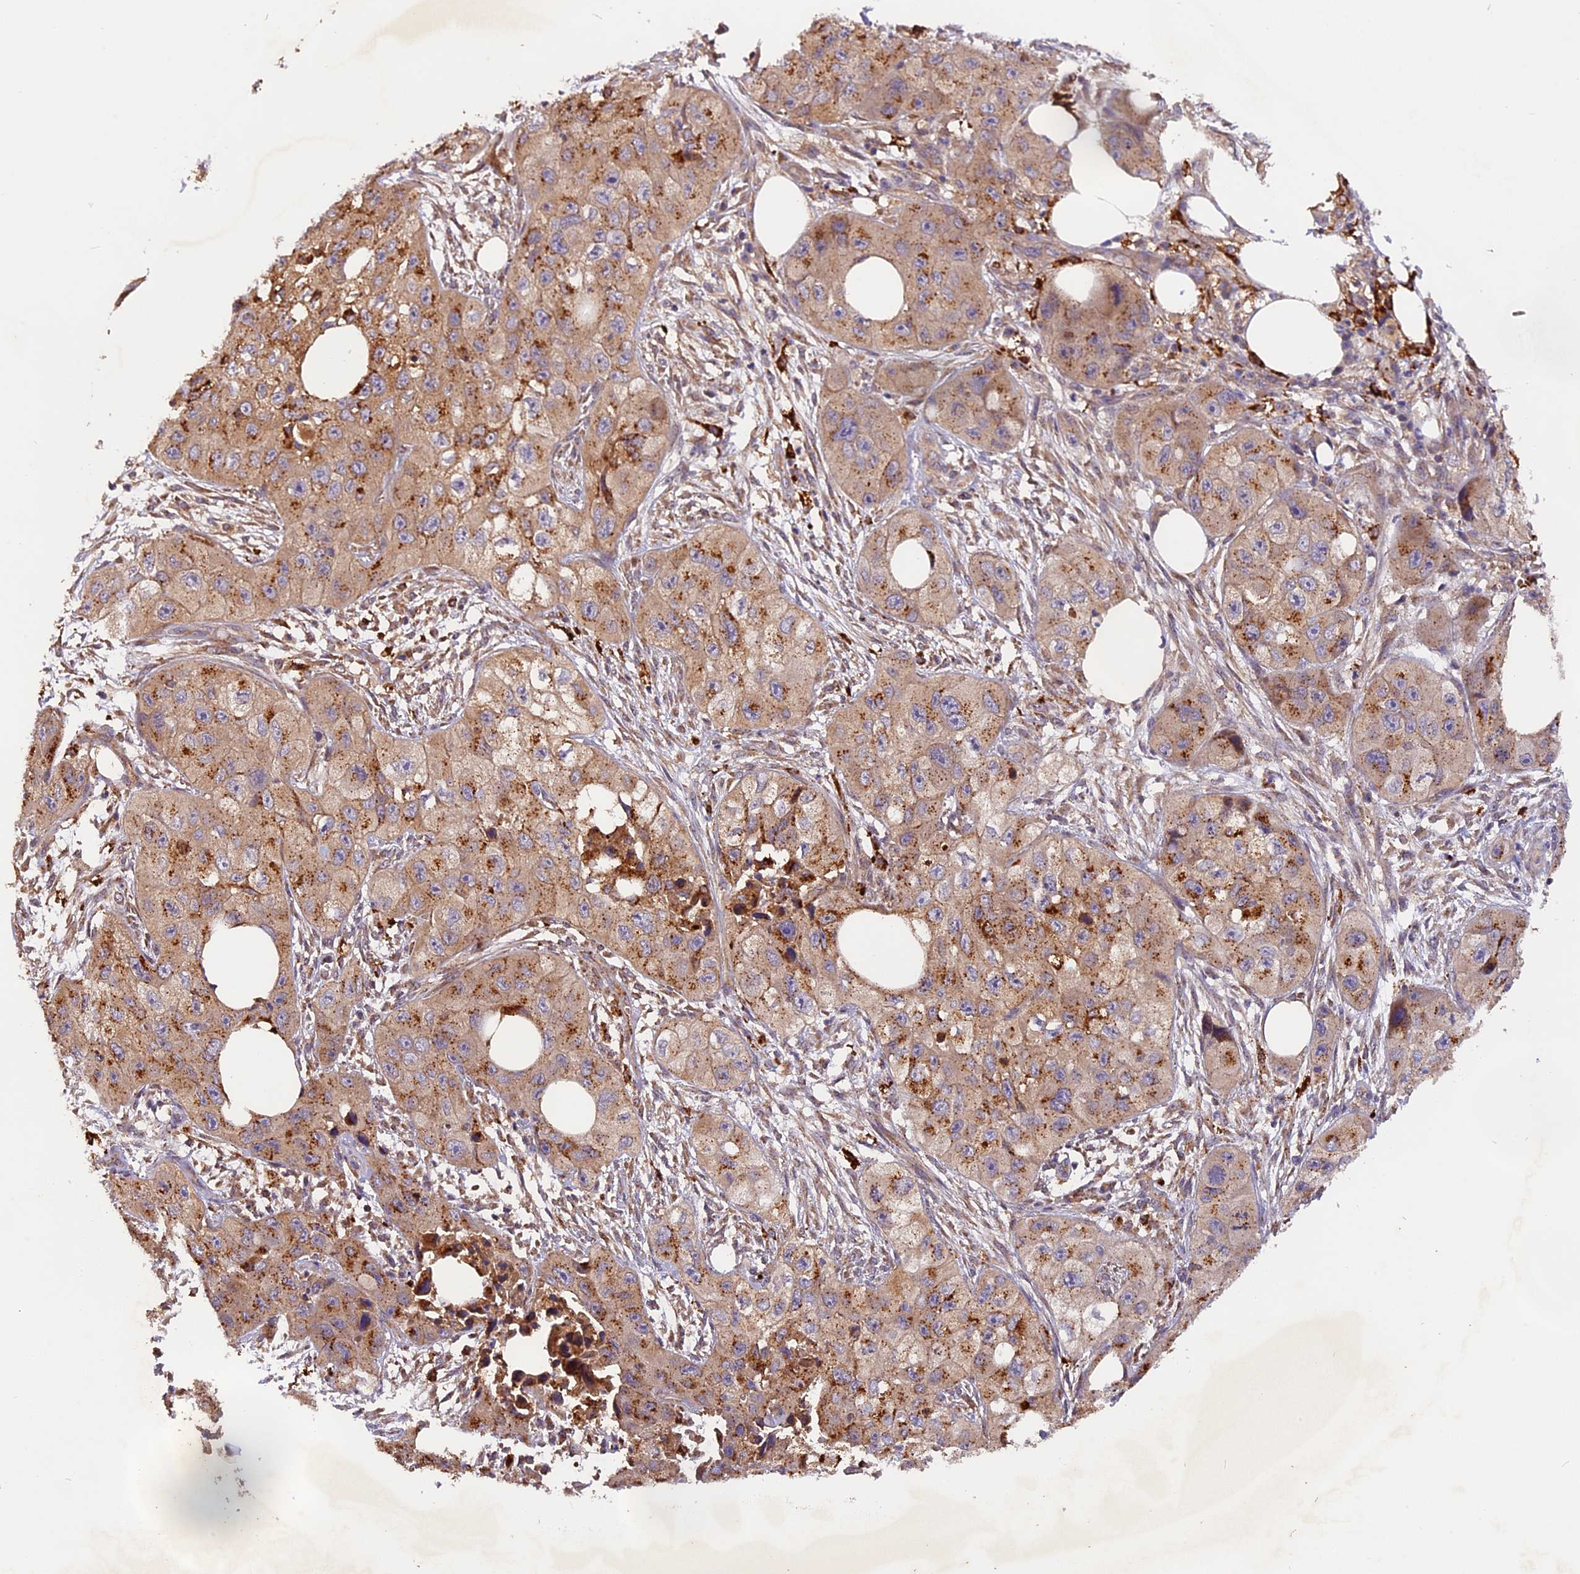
{"staining": {"intensity": "moderate", "quantity": ">75%", "location": "cytoplasmic/membranous"}, "tissue": "skin cancer", "cell_type": "Tumor cells", "image_type": "cancer", "snomed": [{"axis": "morphology", "description": "Squamous cell carcinoma, NOS"}, {"axis": "topography", "description": "Skin"}, {"axis": "topography", "description": "Subcutis"}], "caption": "Moderate cytoplasmic/membranous staining for a protein is appreciated in approximately >75% of tumor cells of skin cancer using immunohistochemistry.", "gene": "COPE", "patient": {"sex": "male", "age": 73}}